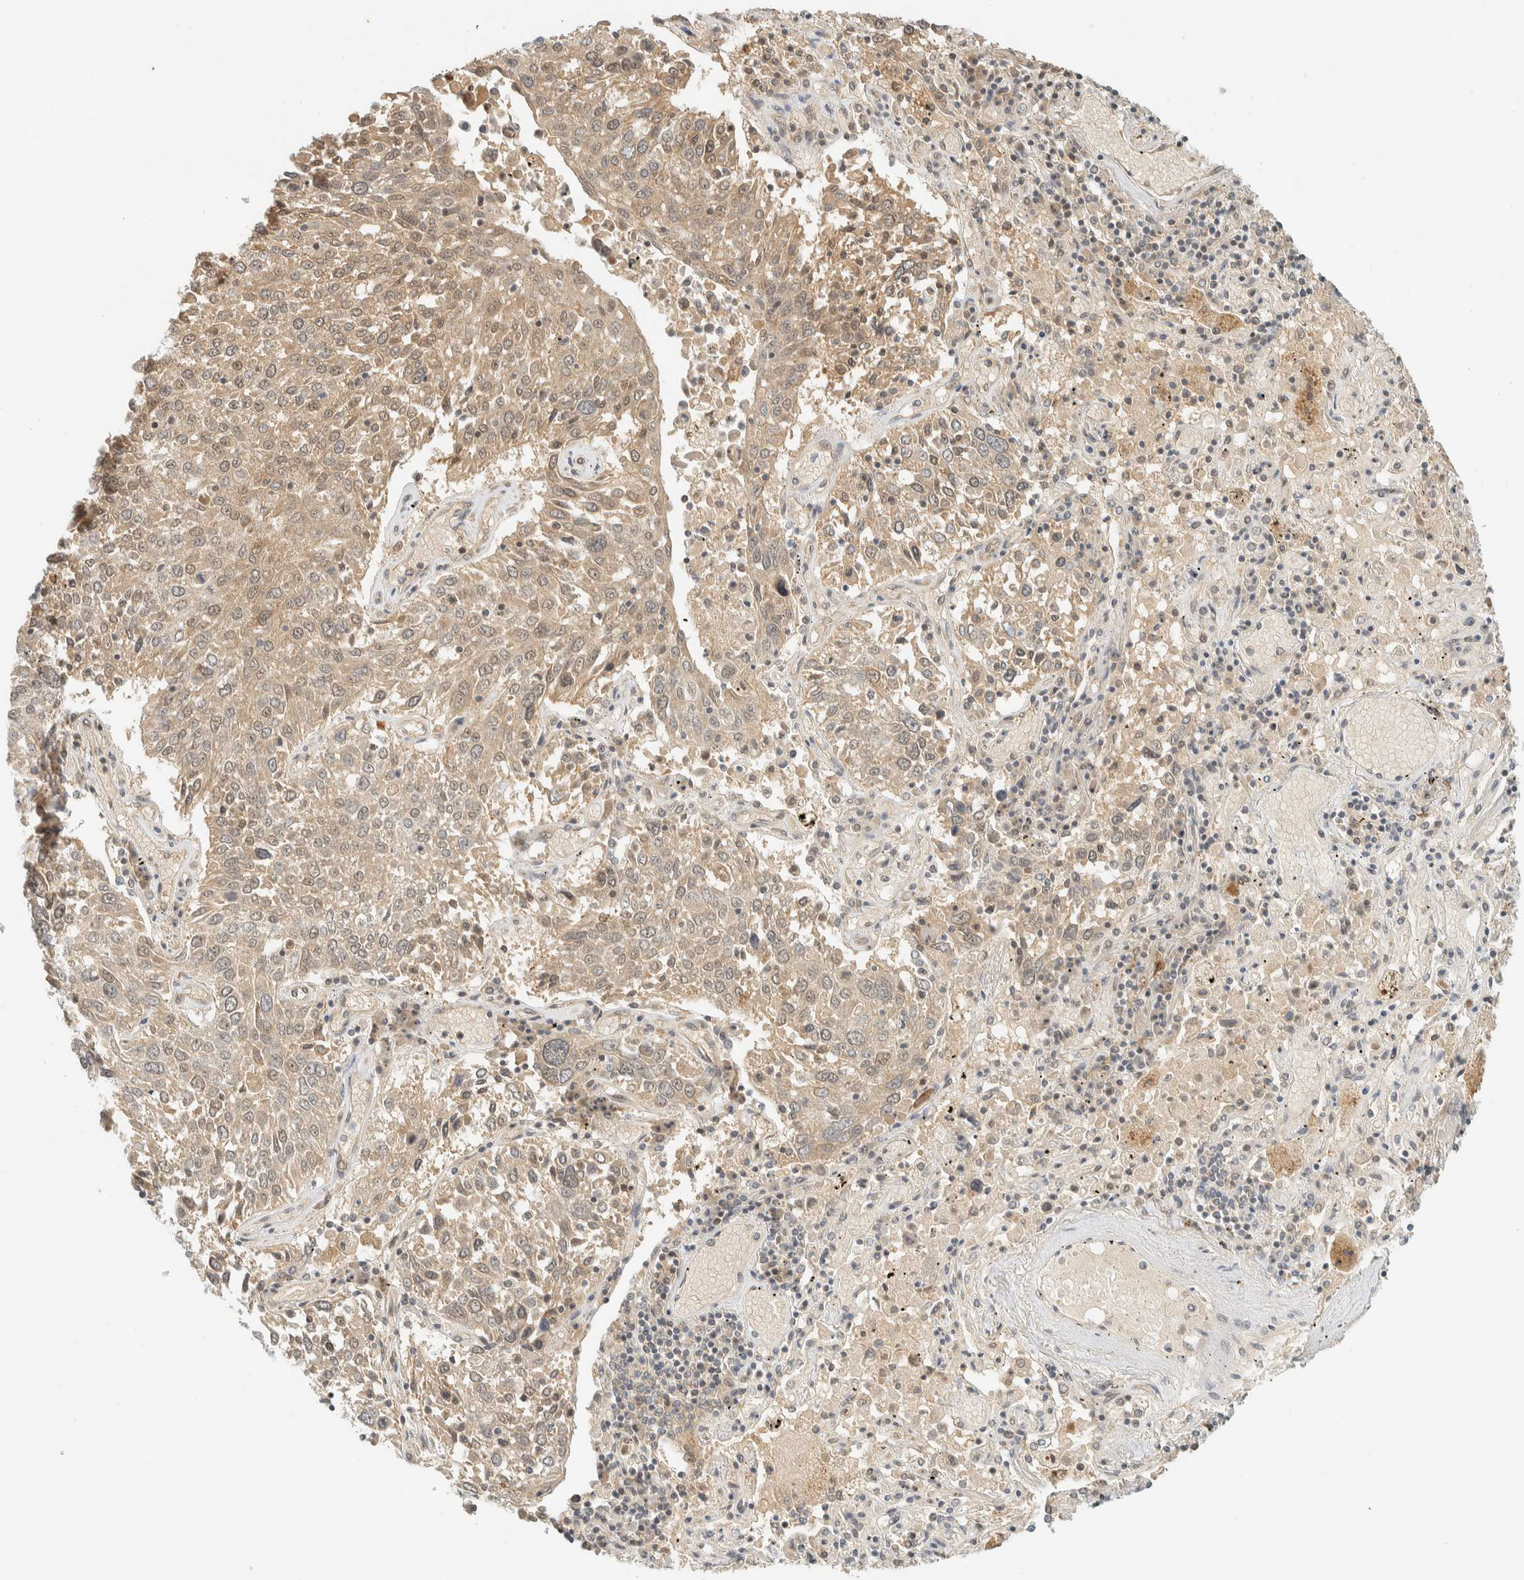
{"staining": {"intensity": "weak", "quantity": ">75%", "location": "cytoplasmic/membranous"}, "tissue": "lung cancer", "cell_type": "Tumor cells", "image_type": "cancer", "snomed": [{"axis": "morphology", "description": "Squamous cell carcinoma, NOS"}, {"axis": "topography", "description": "Lung"}], "caption": "IHC of human lung cancer (squamous cell carcinoma) reveals low levels of weak cytoplasmic/membranous staining in about >75% of tumor cells. (DAB IHC, brown staining for protein, blue staining for nuclei).", "gene": "KIFAP3", "patient": {"sex": "male", "age": 65}}